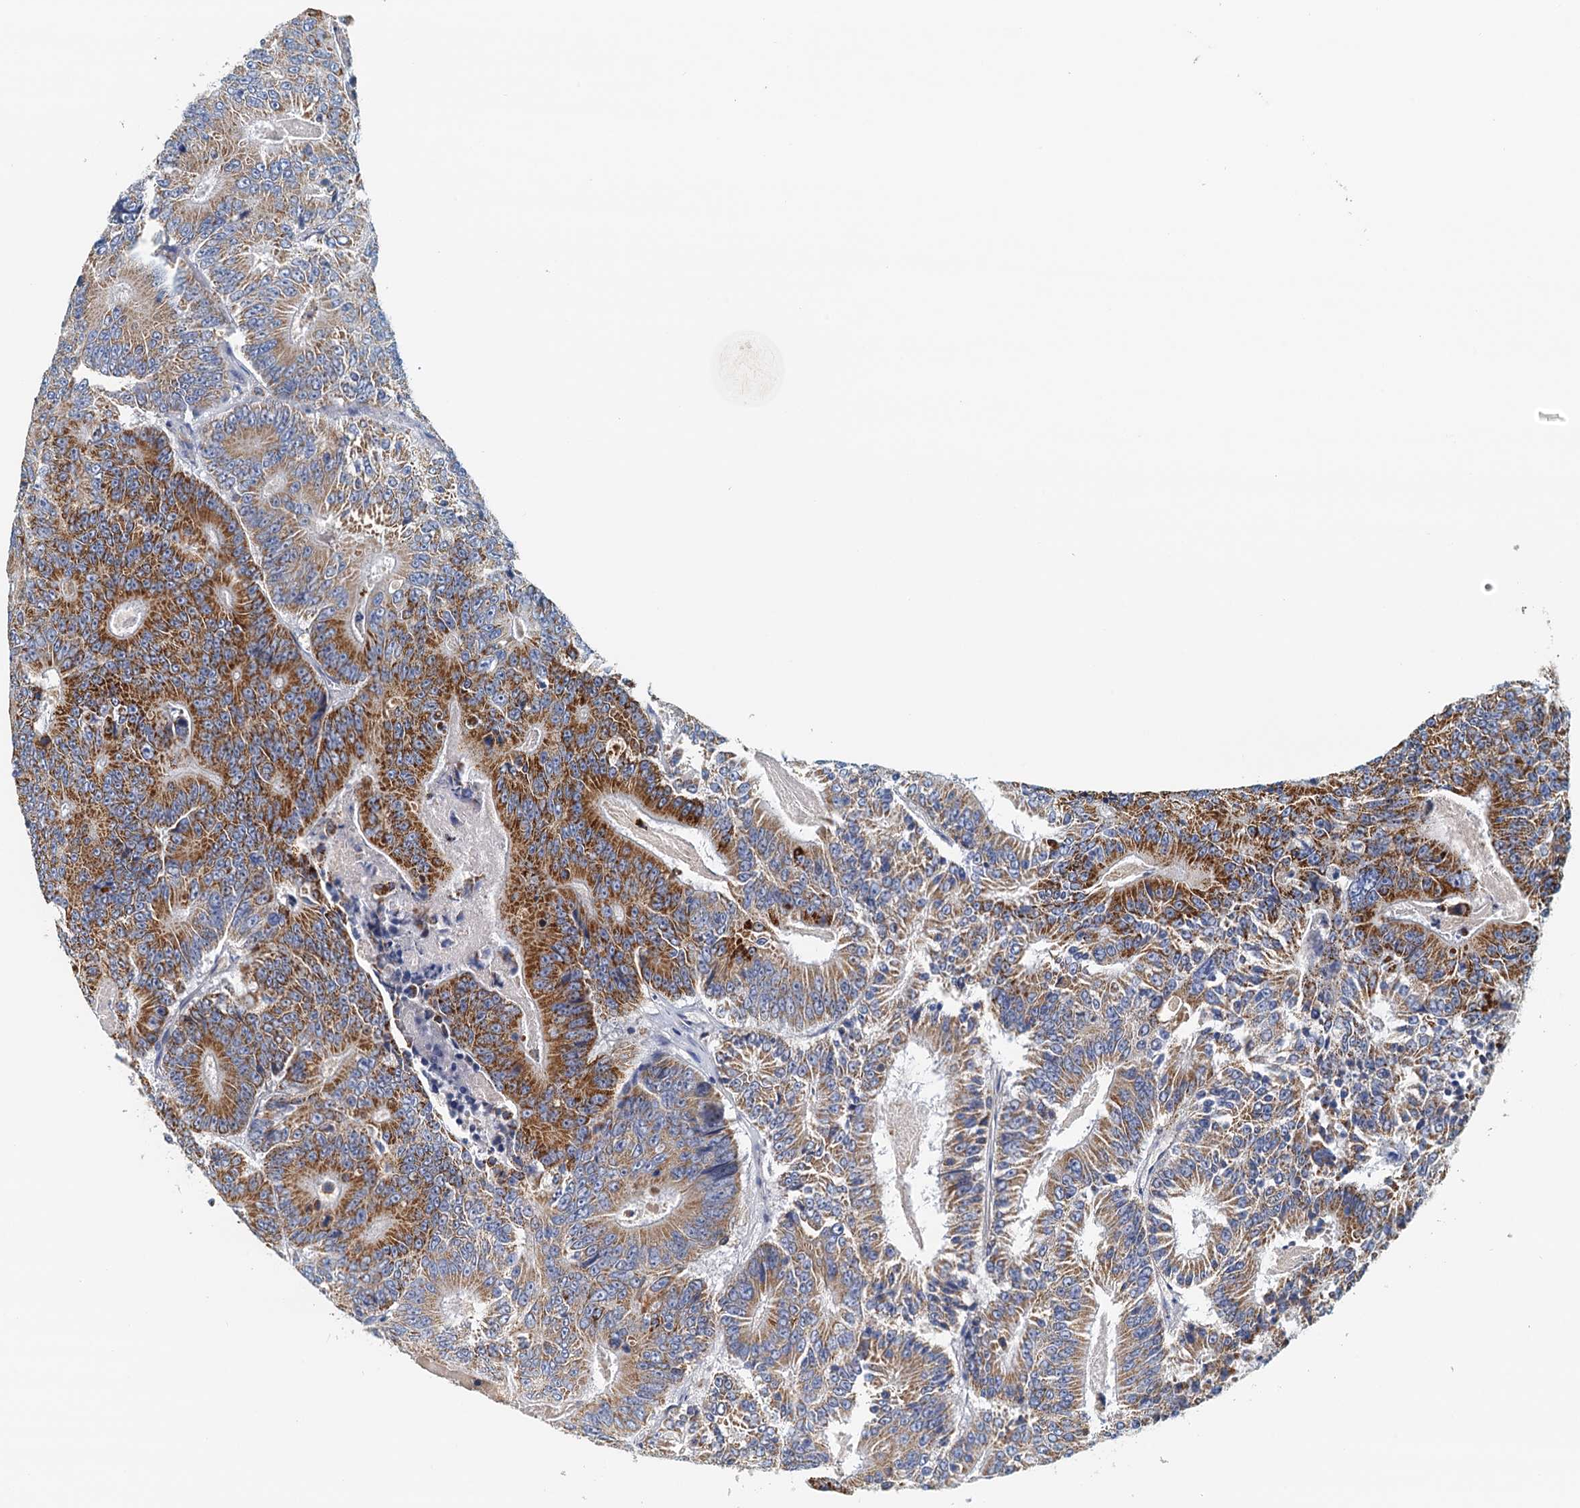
{"staining": {"intensity": "moderate", "quantity": "25%-75%", "location": "cytoplasmic/membranous"}, "tissue": "colorectal cancer", "cell_type": "Tumor cells", "image_type": "cancer", "snomed": [{"axis": "morphology", "description": "Adenocarcinoma, NOS"}, {"axis": "topography", "description": "Colon"}], "caption": "The immunohistochemical stain highlights moderate cytoplasmic/membranous expression in tumor cells of adenocarcinoma (colorectal) tissue.", "gene": "POC1A", "patient": {"sex": "male", "age": 83}}